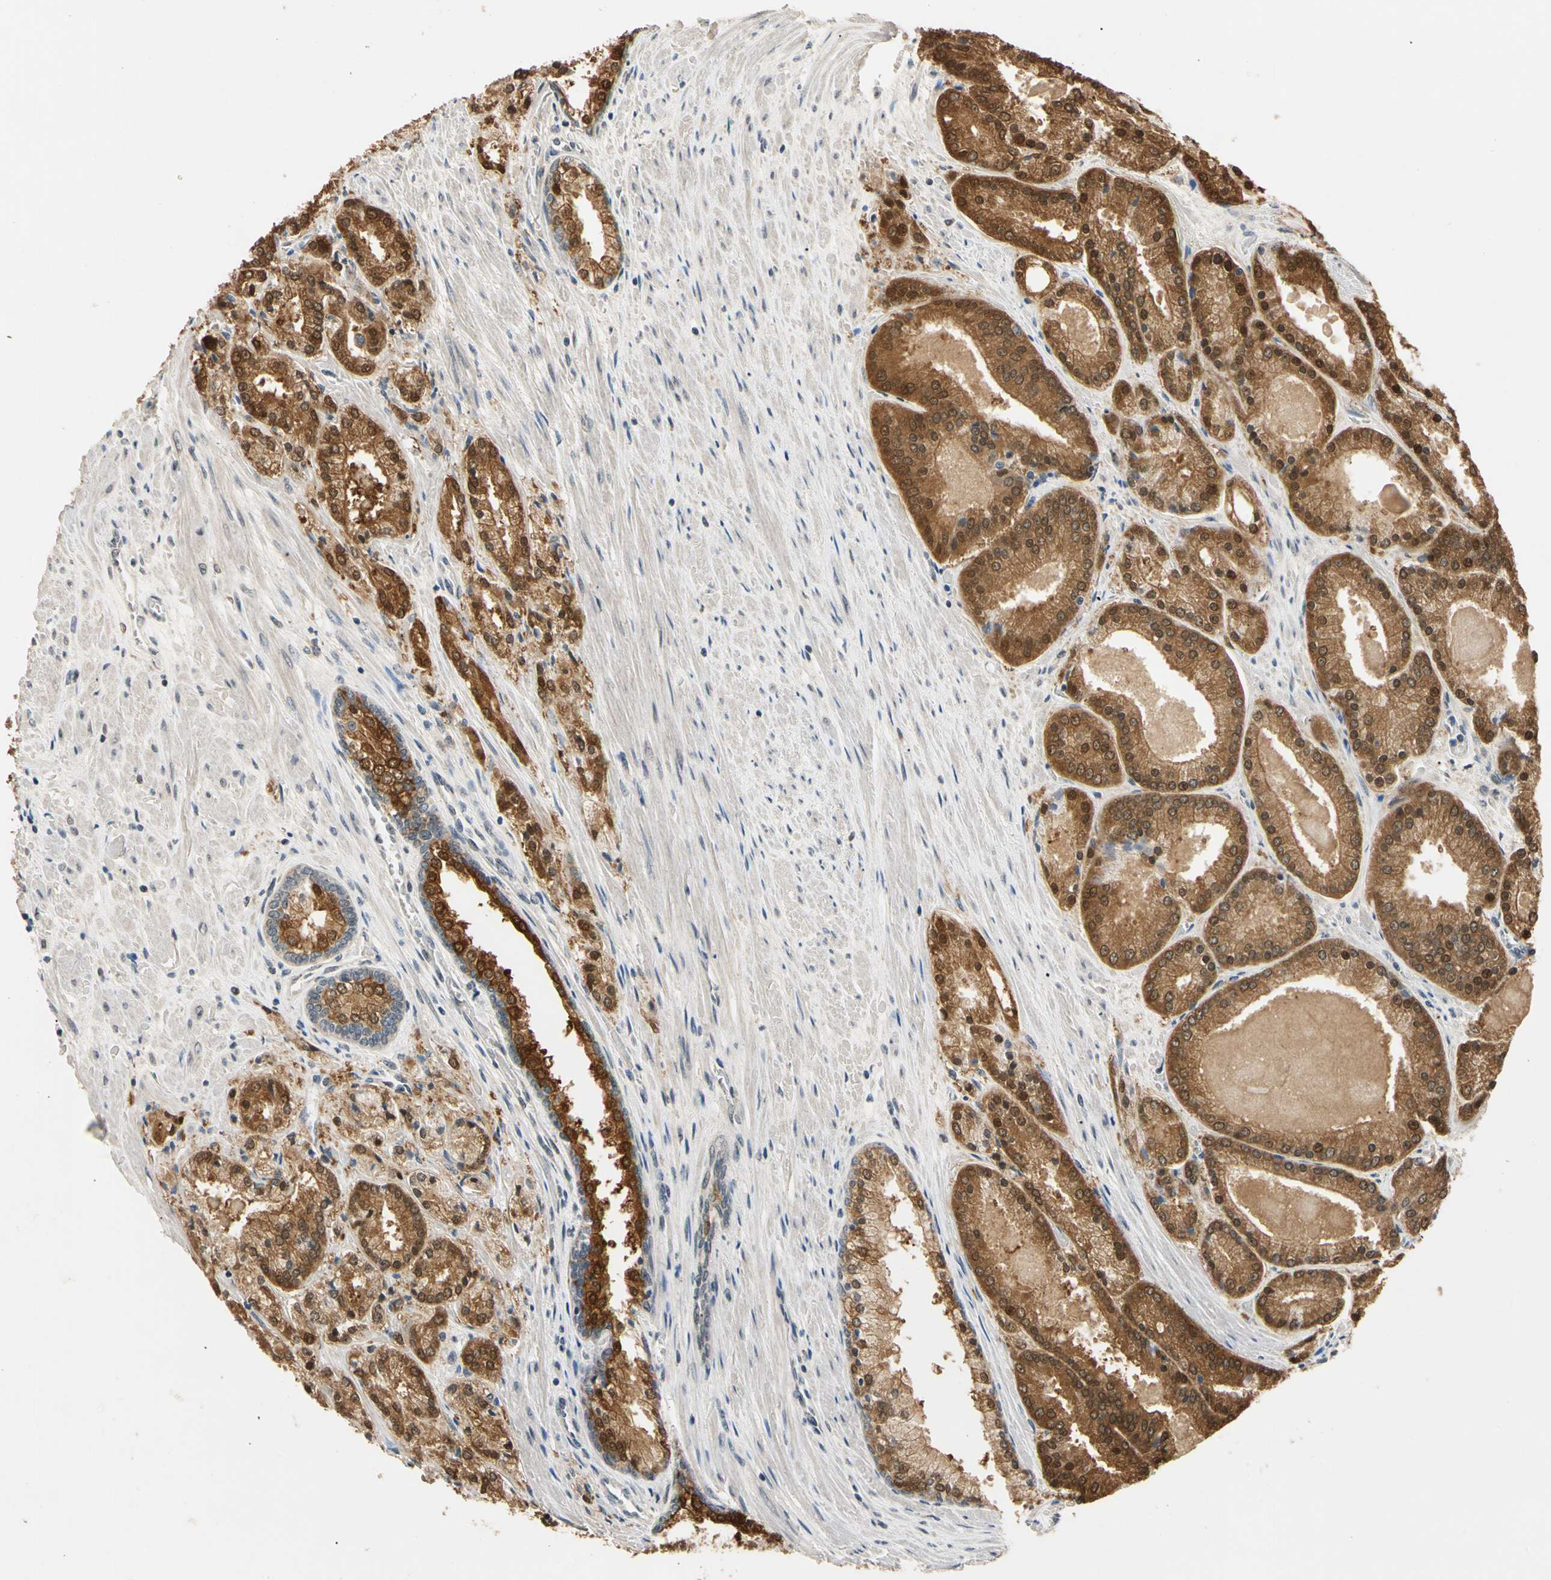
{"staining": {"intensity": "strong", "quantity": ">75%", "location": "cytoplasmic/membranous,nuclear"}, "tissue": "prostate cancer", "cell_type": "Tumor cells", "image_type": "cancer", "snomed": [{"axis": "morphology", "description": "Adenocarcinoma, Low grade"}, {"axis": "topography", "description": "Prostate"}], "caption": "This histopathology image shows prostate cancer stained with immunohistochemistry (IHC) to label a protein in brown. The cytoplasmic/membranous and nuclear of tumor cells show strong positivity for the protein. Nuclei are counter-stained blue.", "gene": "RIOX2", "patient": {"sex": "male", "age": 59}}